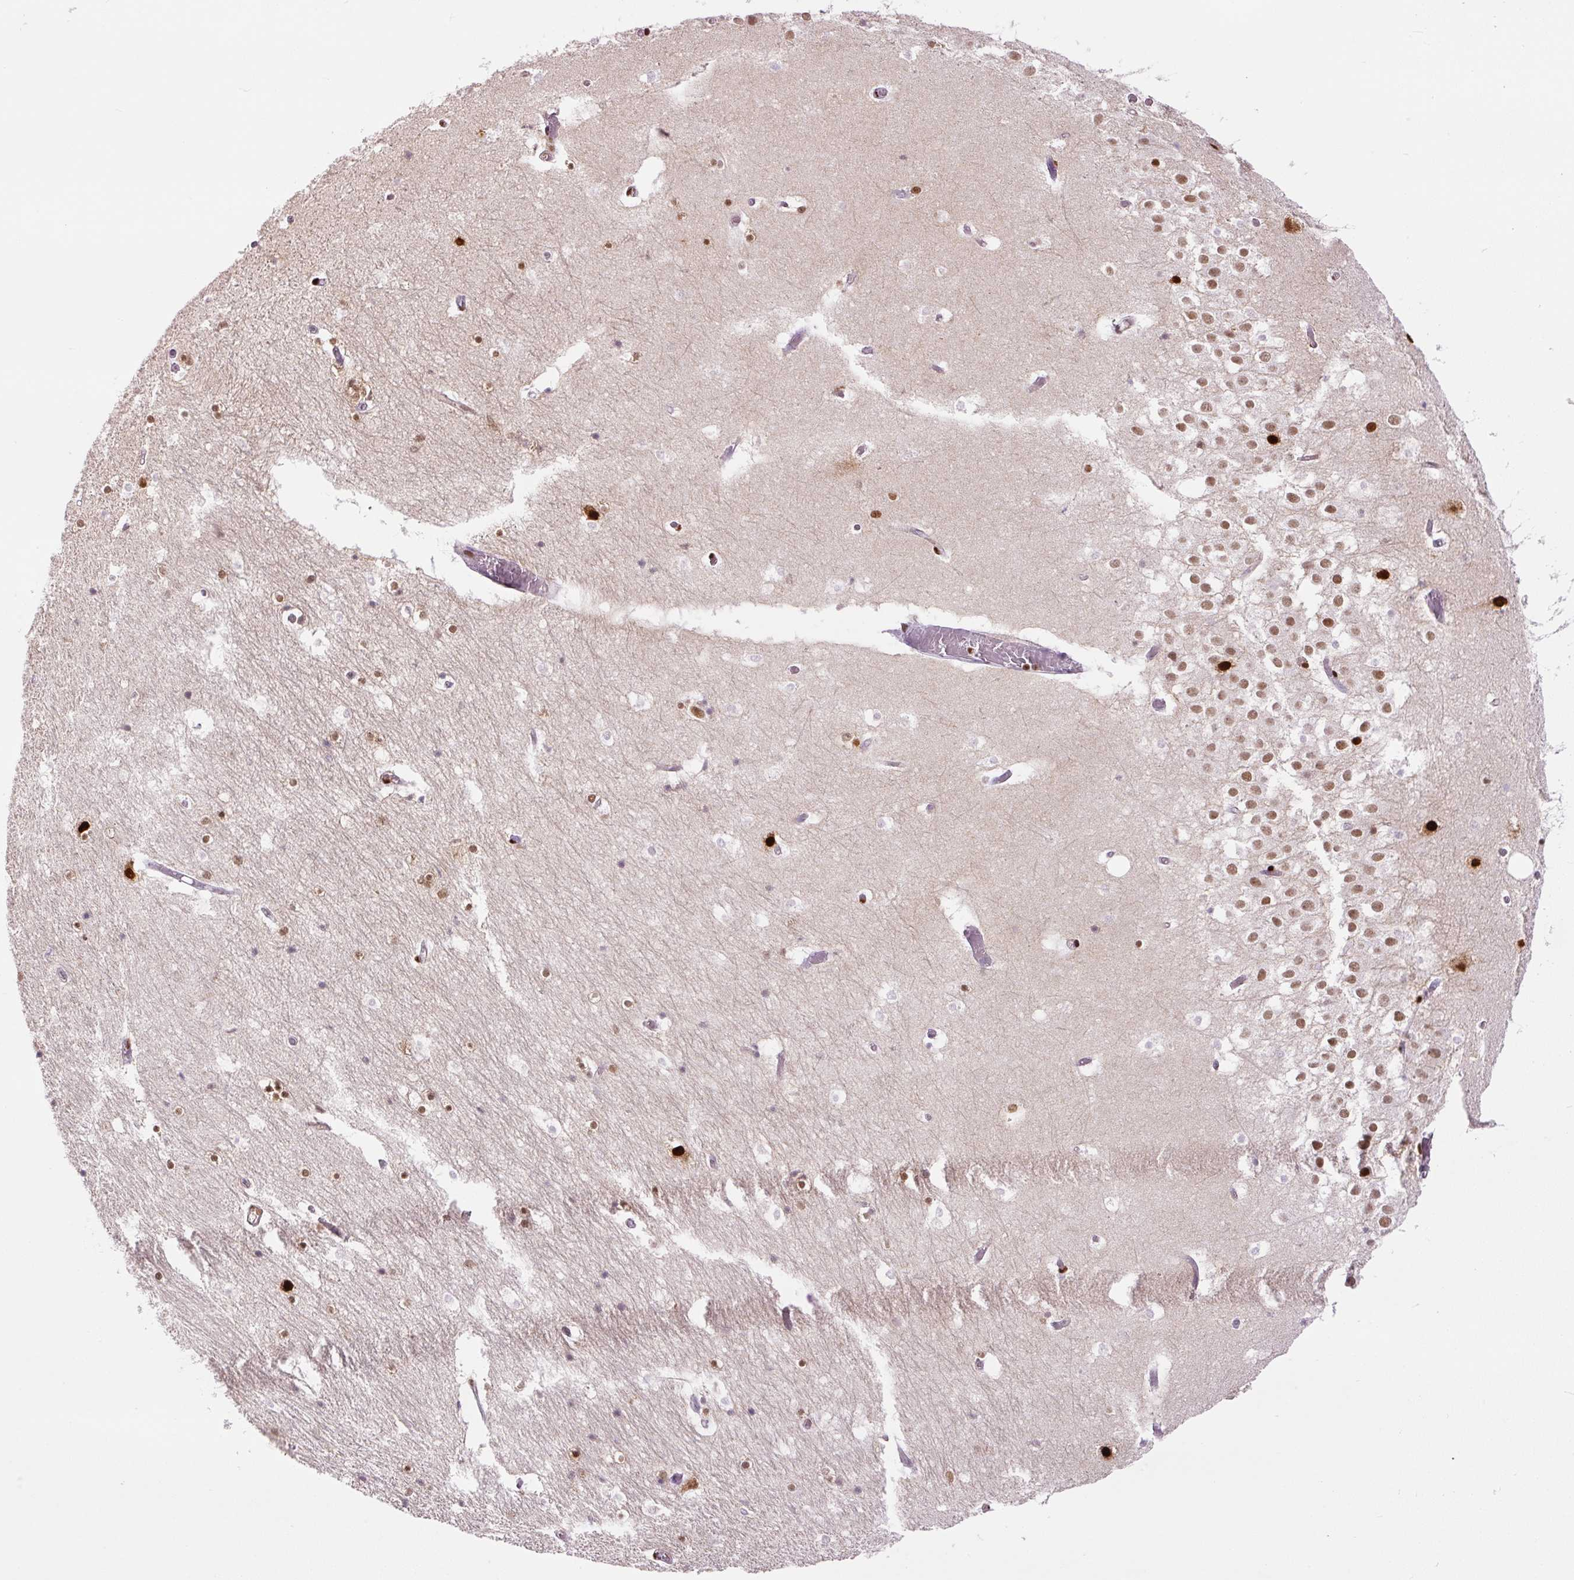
{"staining": {"intensity": "strong", "quantity": "25%-75%", "location": "nuclear"}, "tissue": "hippocampus", "cell_type": "Glial cells", "image_type": "normal", "snomed": [{"axis": "morphology", "description": "Normal tissue, NOS"}, {"axis": "topography", "description": "Hippocampus"}], "caption": "A brown stain highlights strong nuclear positivity of a protein in glial cells of normal human hippocampus.", "gene": "FUS", "patient": {"sex": "female", "age": 52}}